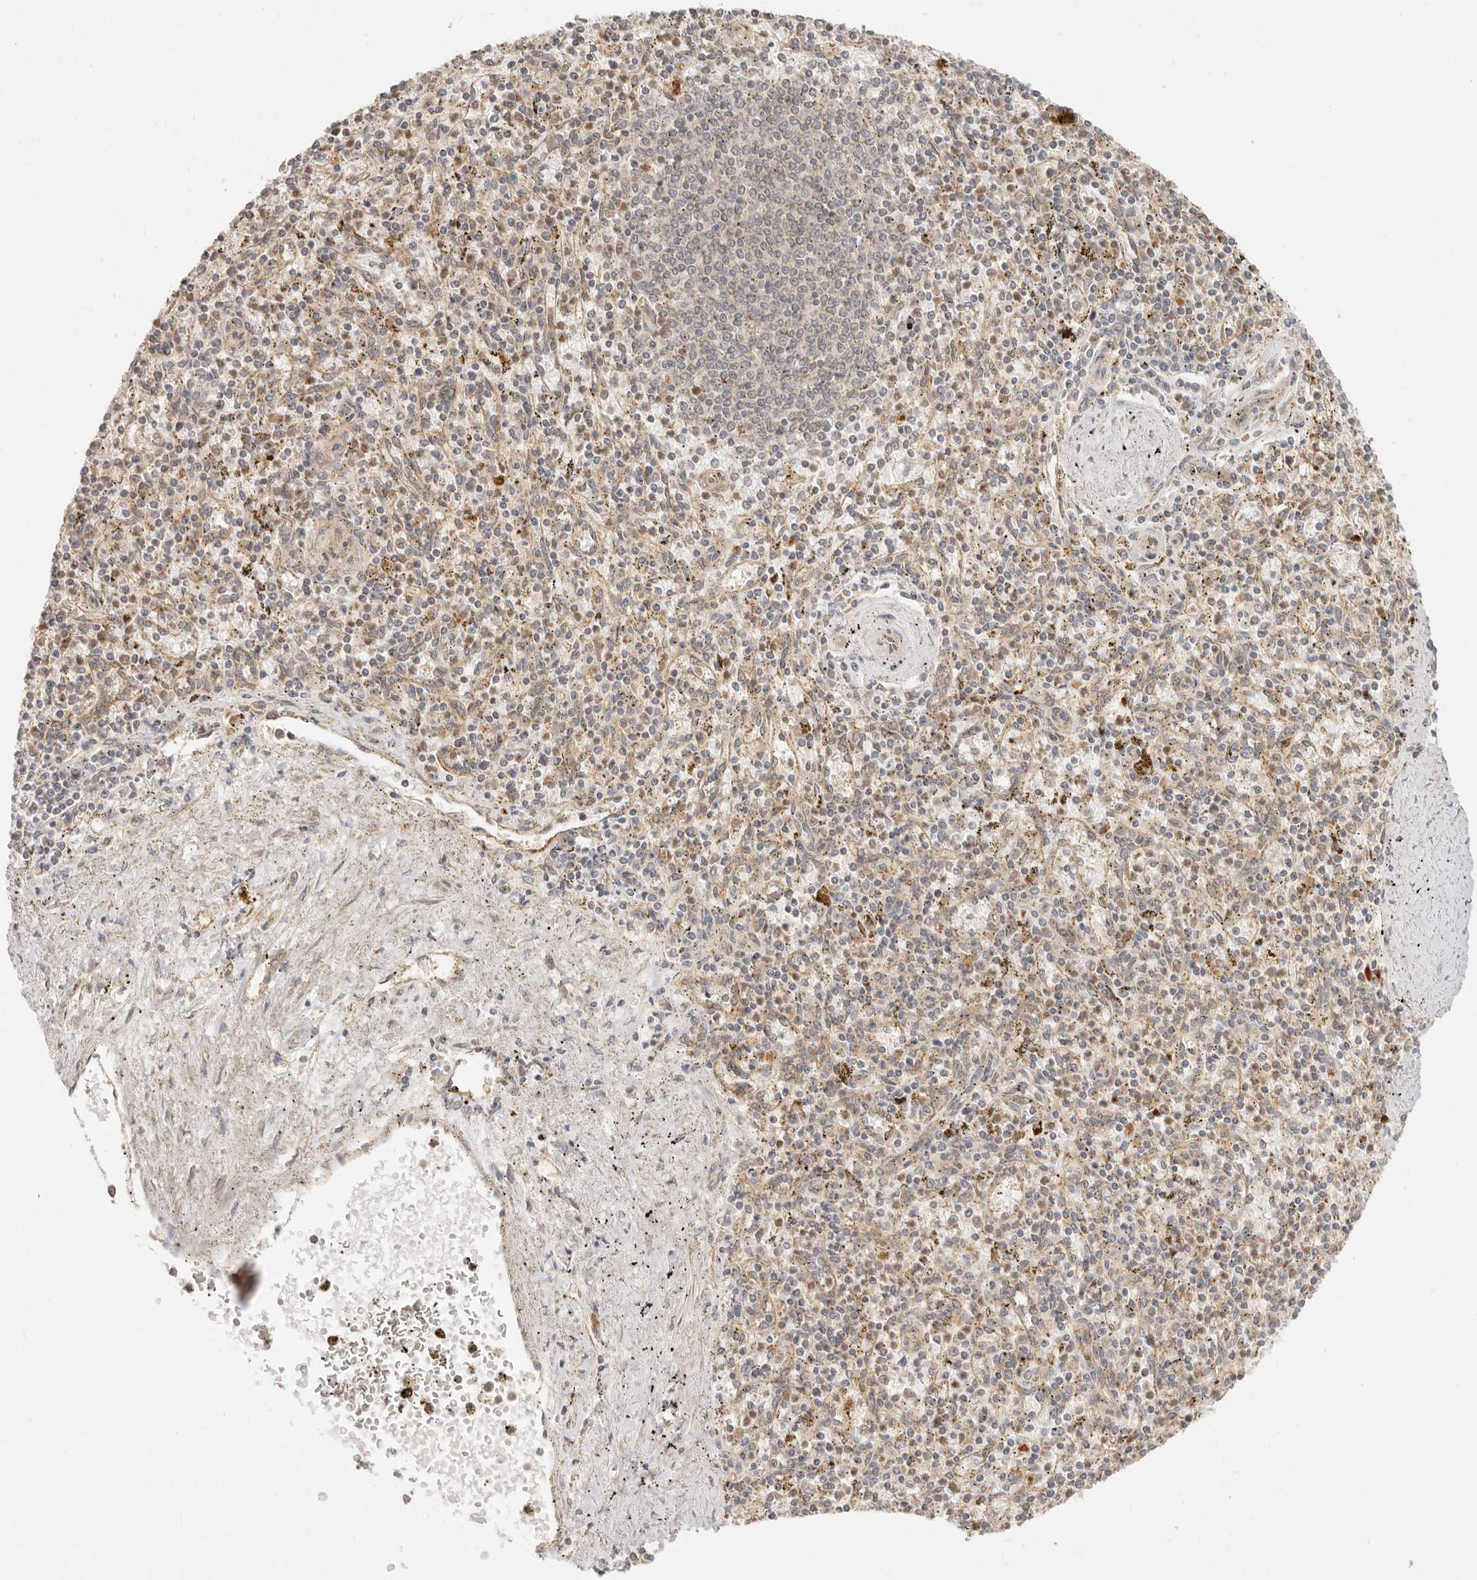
{"staining": {"intensity": "moderate", "quantity": "<25%", "location": "cytoplasmic/membranous"}, "tissue": "spleen", "cell_type": "Cells in red pulp", "image_type": "normal", "snomed": [{"axis": "morphology", "description": "Normal tissue, NOS"}, {"axis": "topography", "description": "Spleen"}], "caption": "A low amount of moderate cytoplasmic/membranous staining is present in approximately <25% of cells in red pulp in unremarkable spleen.", "gene": "BAALC", "patient": {"sex": "male", "age": 72}}